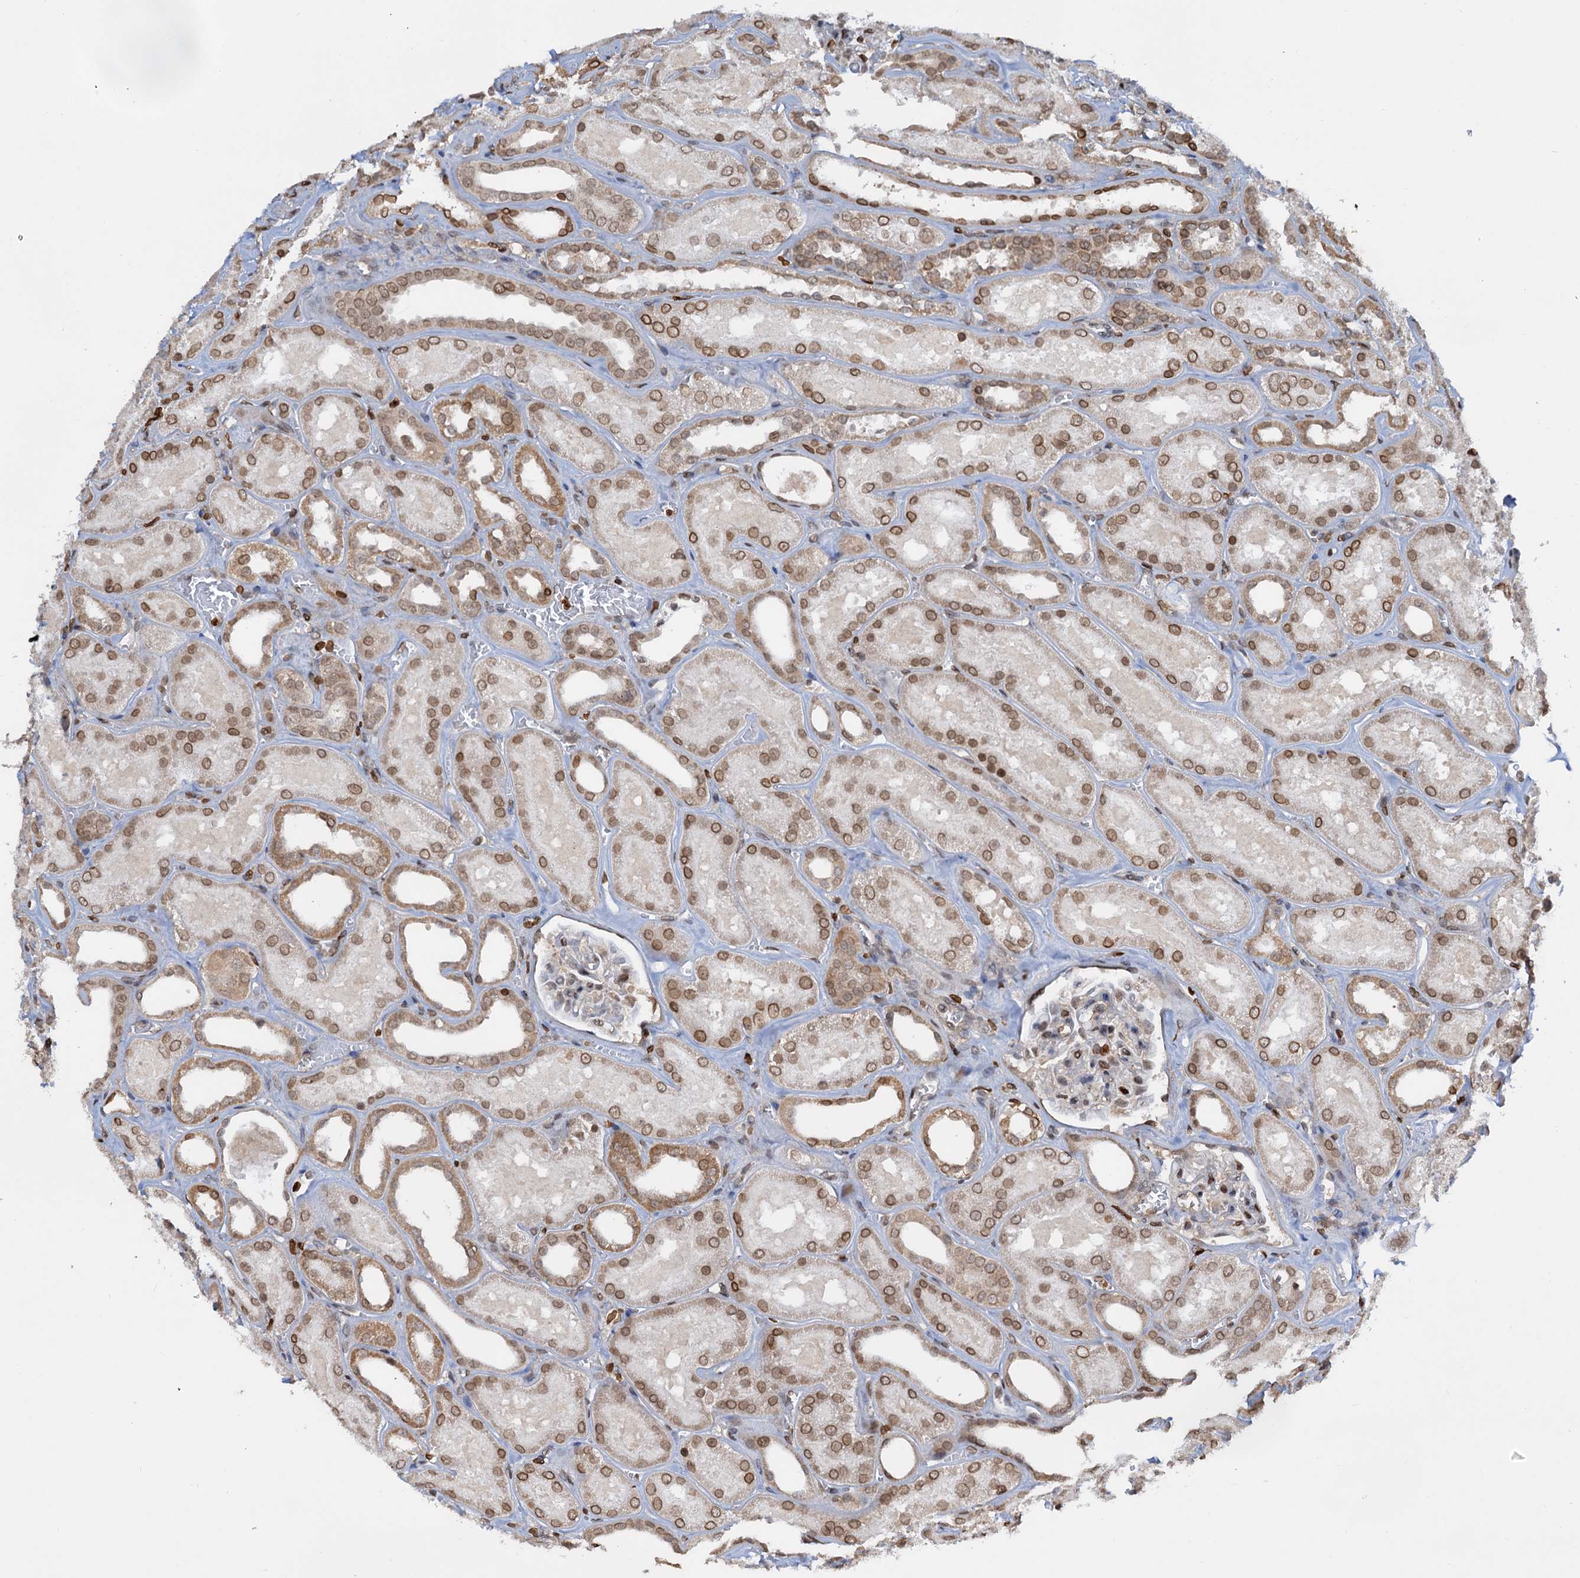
{"staining": {"intensity": "moderate", "quantity": "25%-75%", "location": "nuclear"}, "tissue": "kidney", "cell_type": "Cells in glomeruli", "image_type": "normal", "snomed": [{"axis": "morphology", "description": "Normal tissue, NOS"}, {"axis": "morphology", "description": "Adenocarcinoma, NOS"}, {"axis": "topography", "description": "Kidney"}], "caption": "Kidney stained for a protein shows moderate nuclear positivity in cells in glomeruli. (DAB IHC, brown staining for protein, blue staining for nuclei).", "gene": "ZC3H13", "patient": {"sex": "female", "age": 68}}